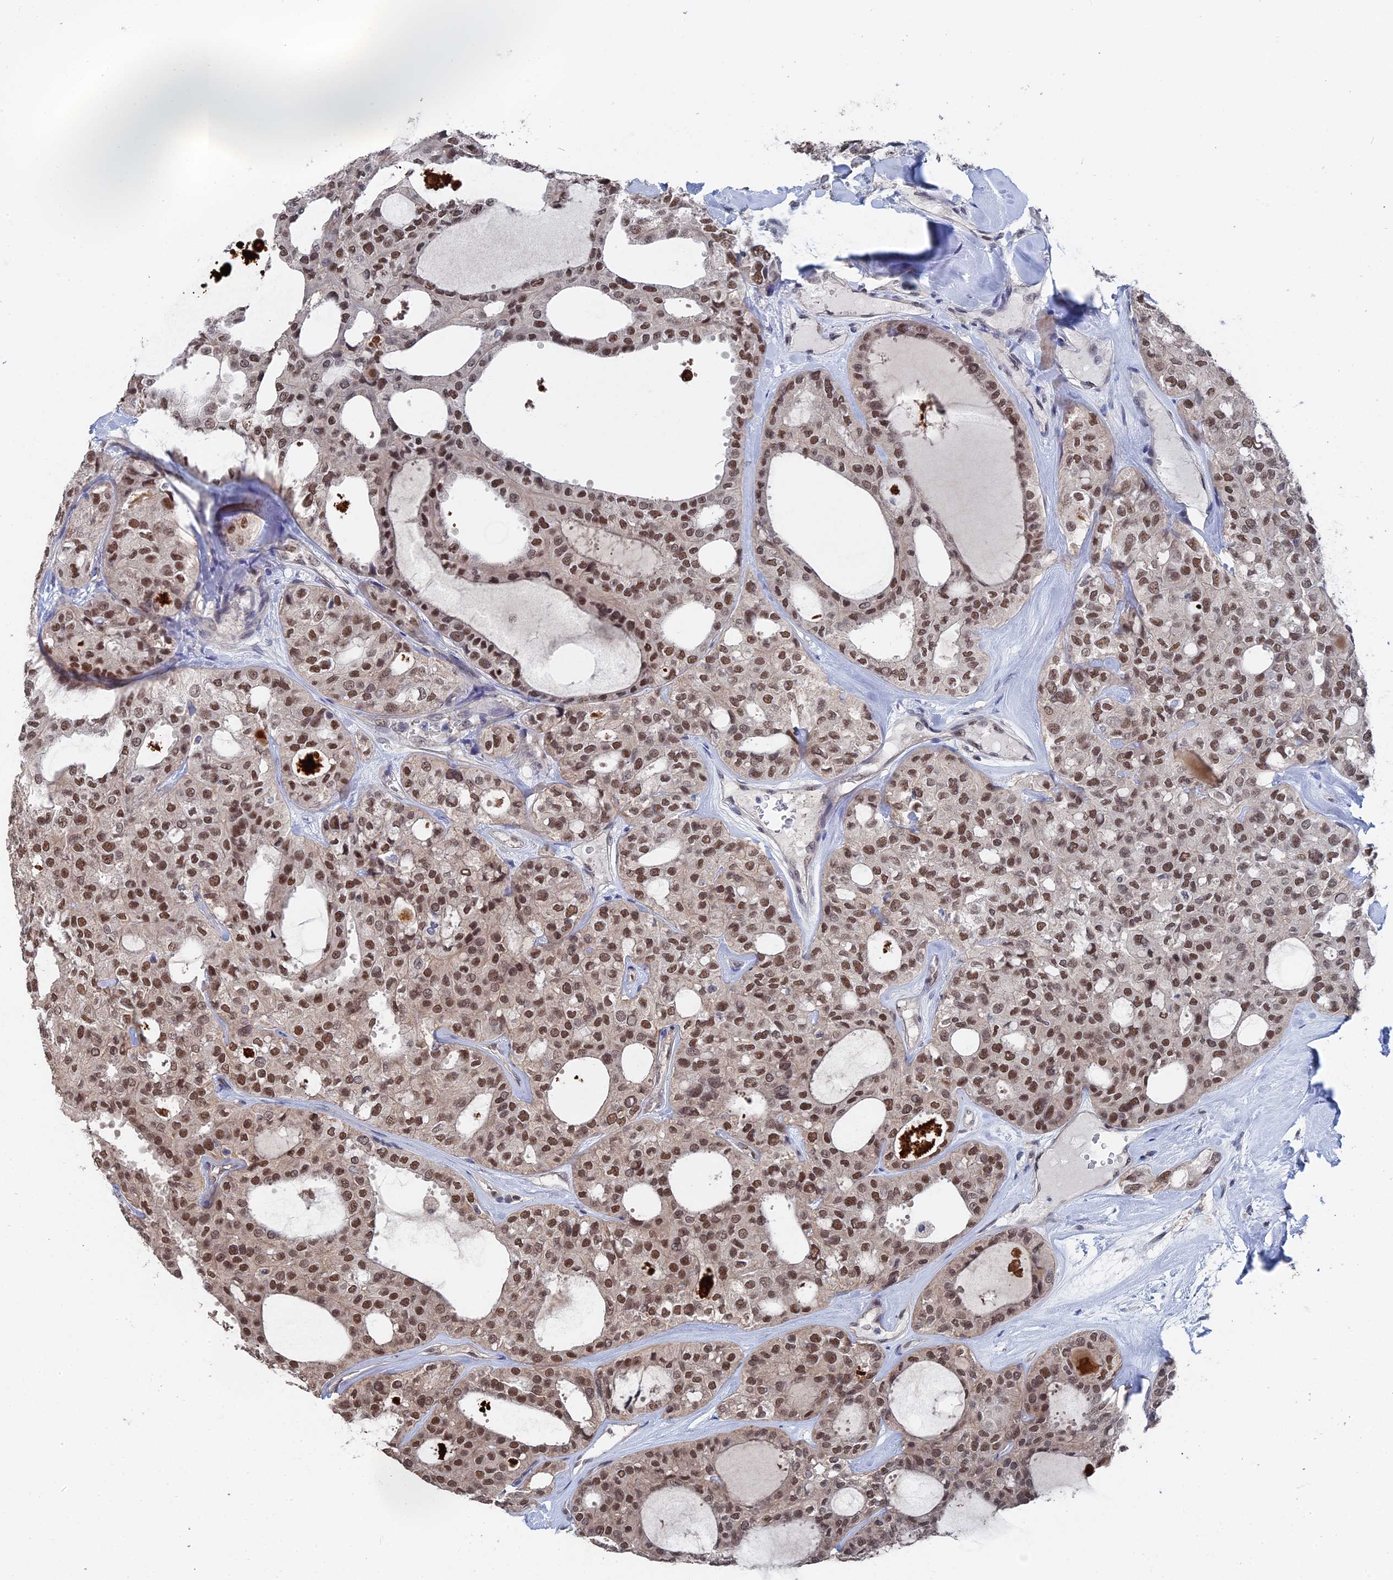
{"staining": {"intensity": "moderate", "quantity": ">75%", "location": "nuclear"}, "tissue": "thyroid cancer", "cell_type": "Tumor cells", "image_type": "cancer", "snomed": [{"axis": "morphology", "description": "Follicular adenoma carcinoma, NOS"}, {"axis": "topography", "description": "Thyroid gland"}], "caption": "Immunohistochemical staining of human thyroid cancer exhibits medium levels of moderate nuclear protein staining in about >75% of tumor cells. (DAB IHC with brightfield microscopy, high magnification).", "gene": "TSSC4", "patient": {"sex": "male", "age": 75}}